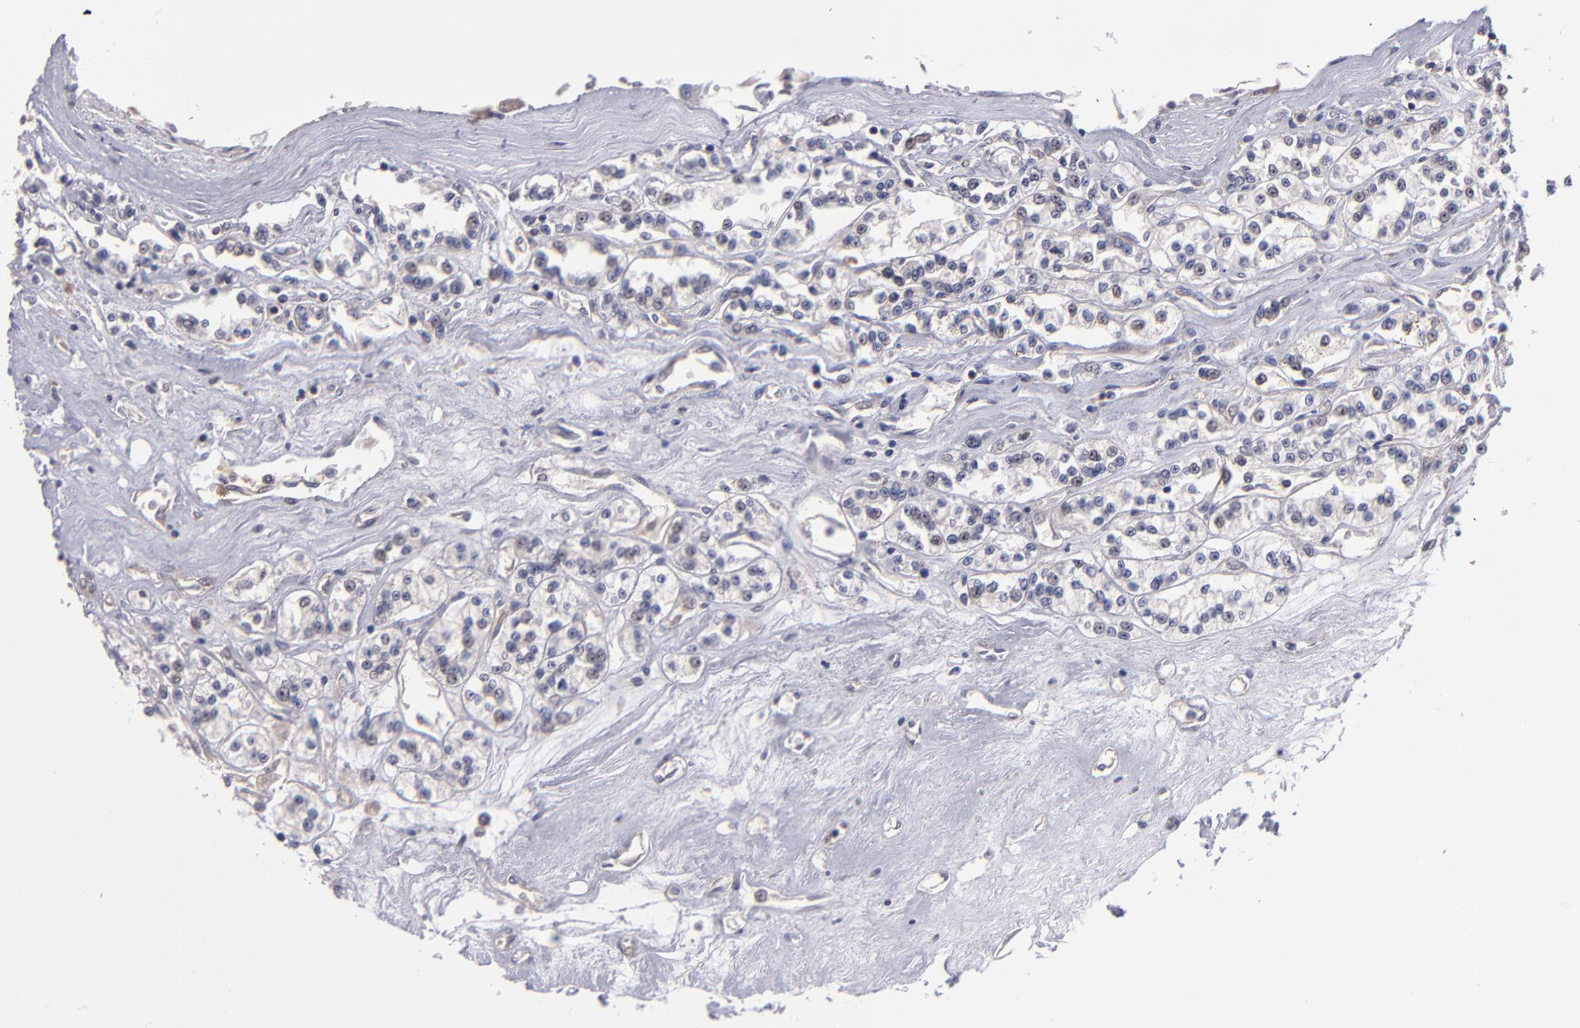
{"staining": {"intensity": "negative", "quantity": "none", "location": "none"}, "tissue": "renal cancer", "cell_type": "Tumor cells", "image_type": "cancer", "snomed": [{"axis": "morphology", "description": "Adenocarcinoma, NOS"}, {"axis": "topography", "description": "Kidney"}], "caption": "Immunohistochemical staining of human renal cancer shows no significant staining in tumor cells.", "gene": "EIF3L", "patient": {"sex": "female", "age": 76}}